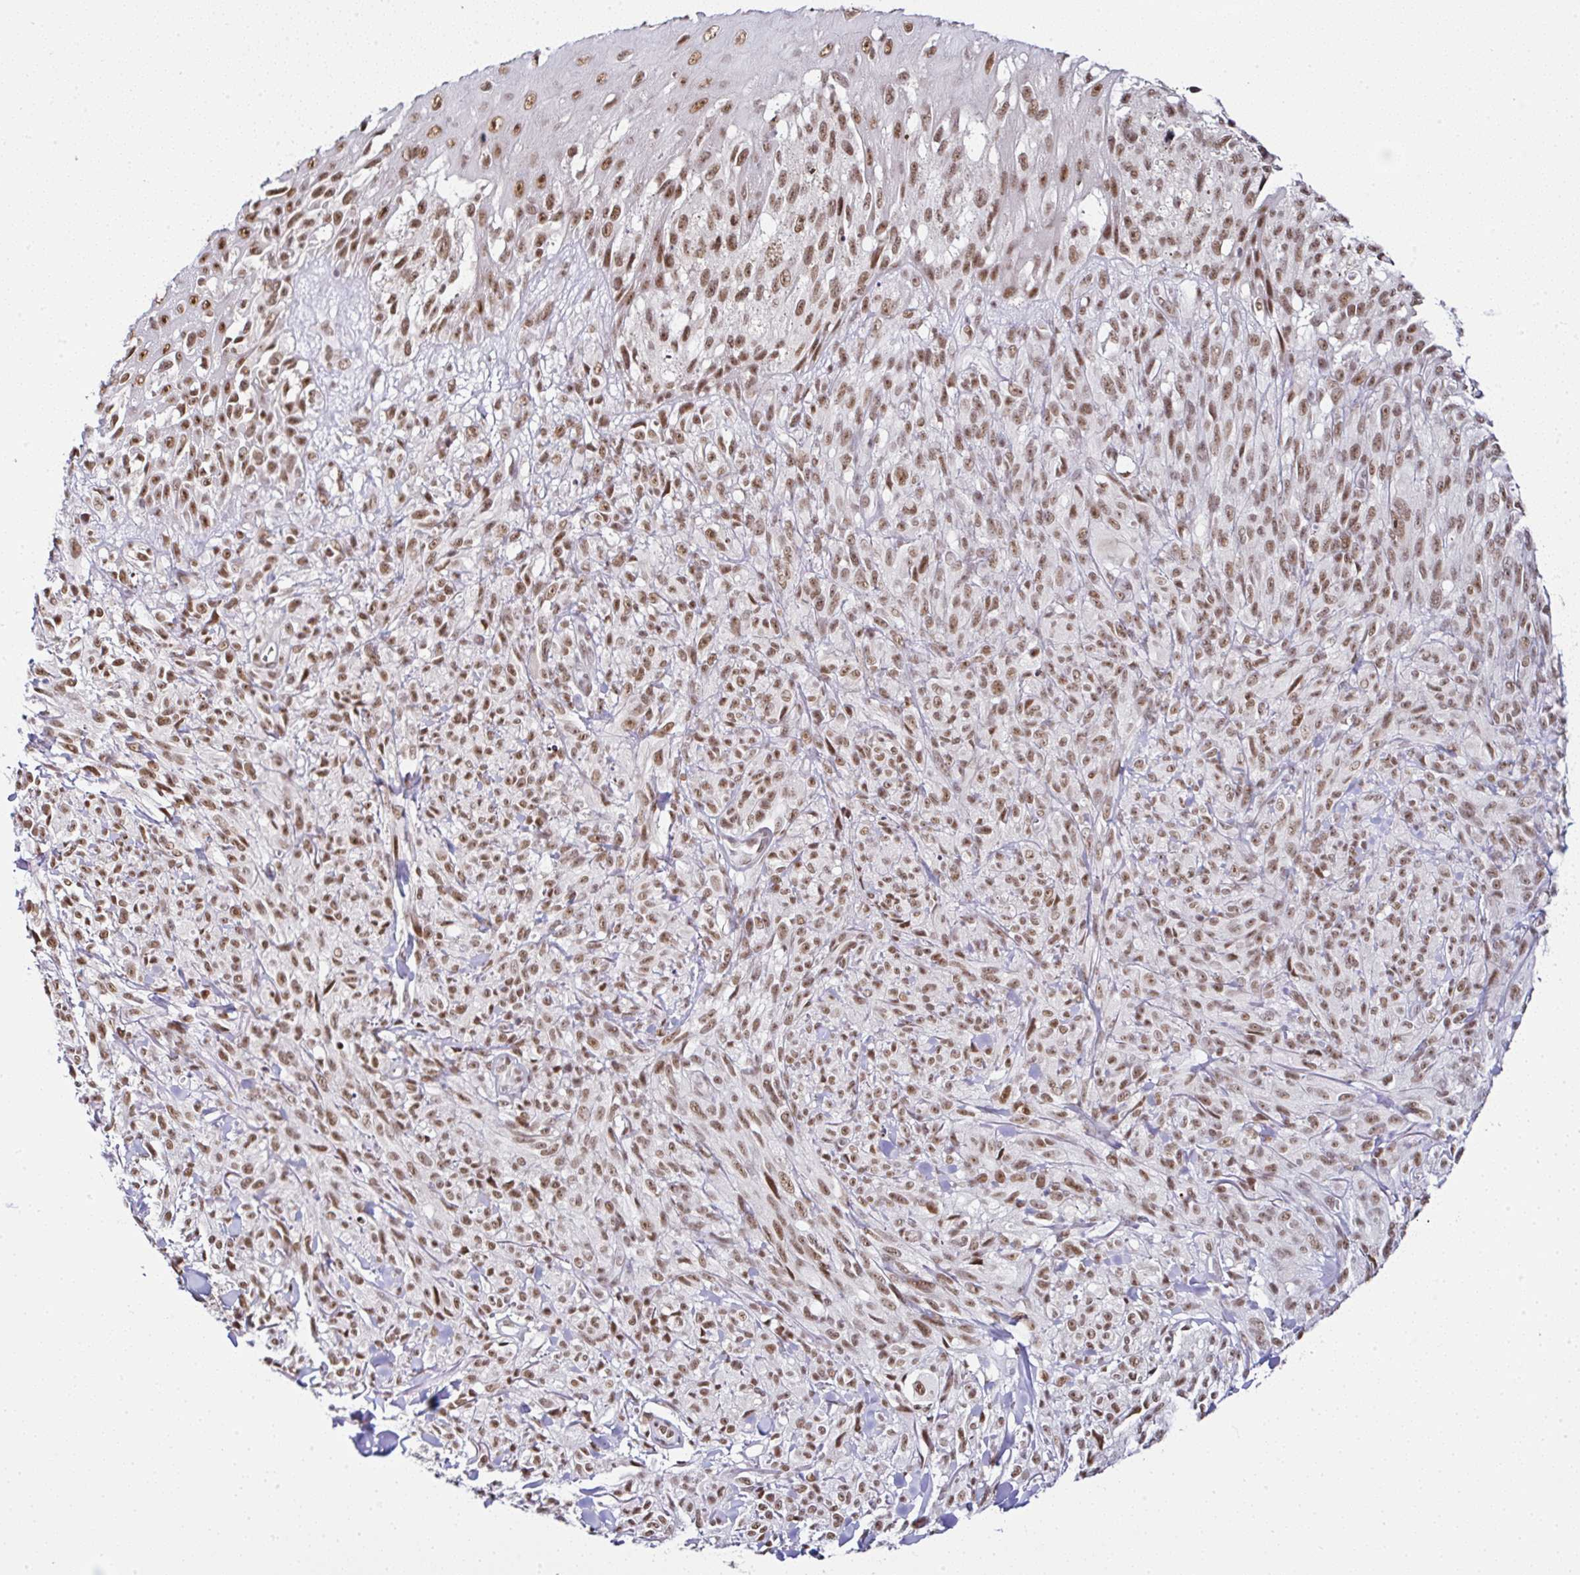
{"staining": {"intensity": "moderate", "quantity": ">75%", "location": "nuclear"}, "tissue": "melanoma", "cell_type": "Tumor cells", "image_type": "cancer", "snomed": [{"axis": "morphology", "description": "Malignant melanoma, NOS"}, {"axis": "topography", "description": "Skin of upper arm"}], "caption": "An image showing moderate nuclear expression in about >75% of tumor cells in melanoma, as visualized by brown immunohistochemical staining.", "gene": "PTPN2", "patient": {"sex": "female", "age": 65}}